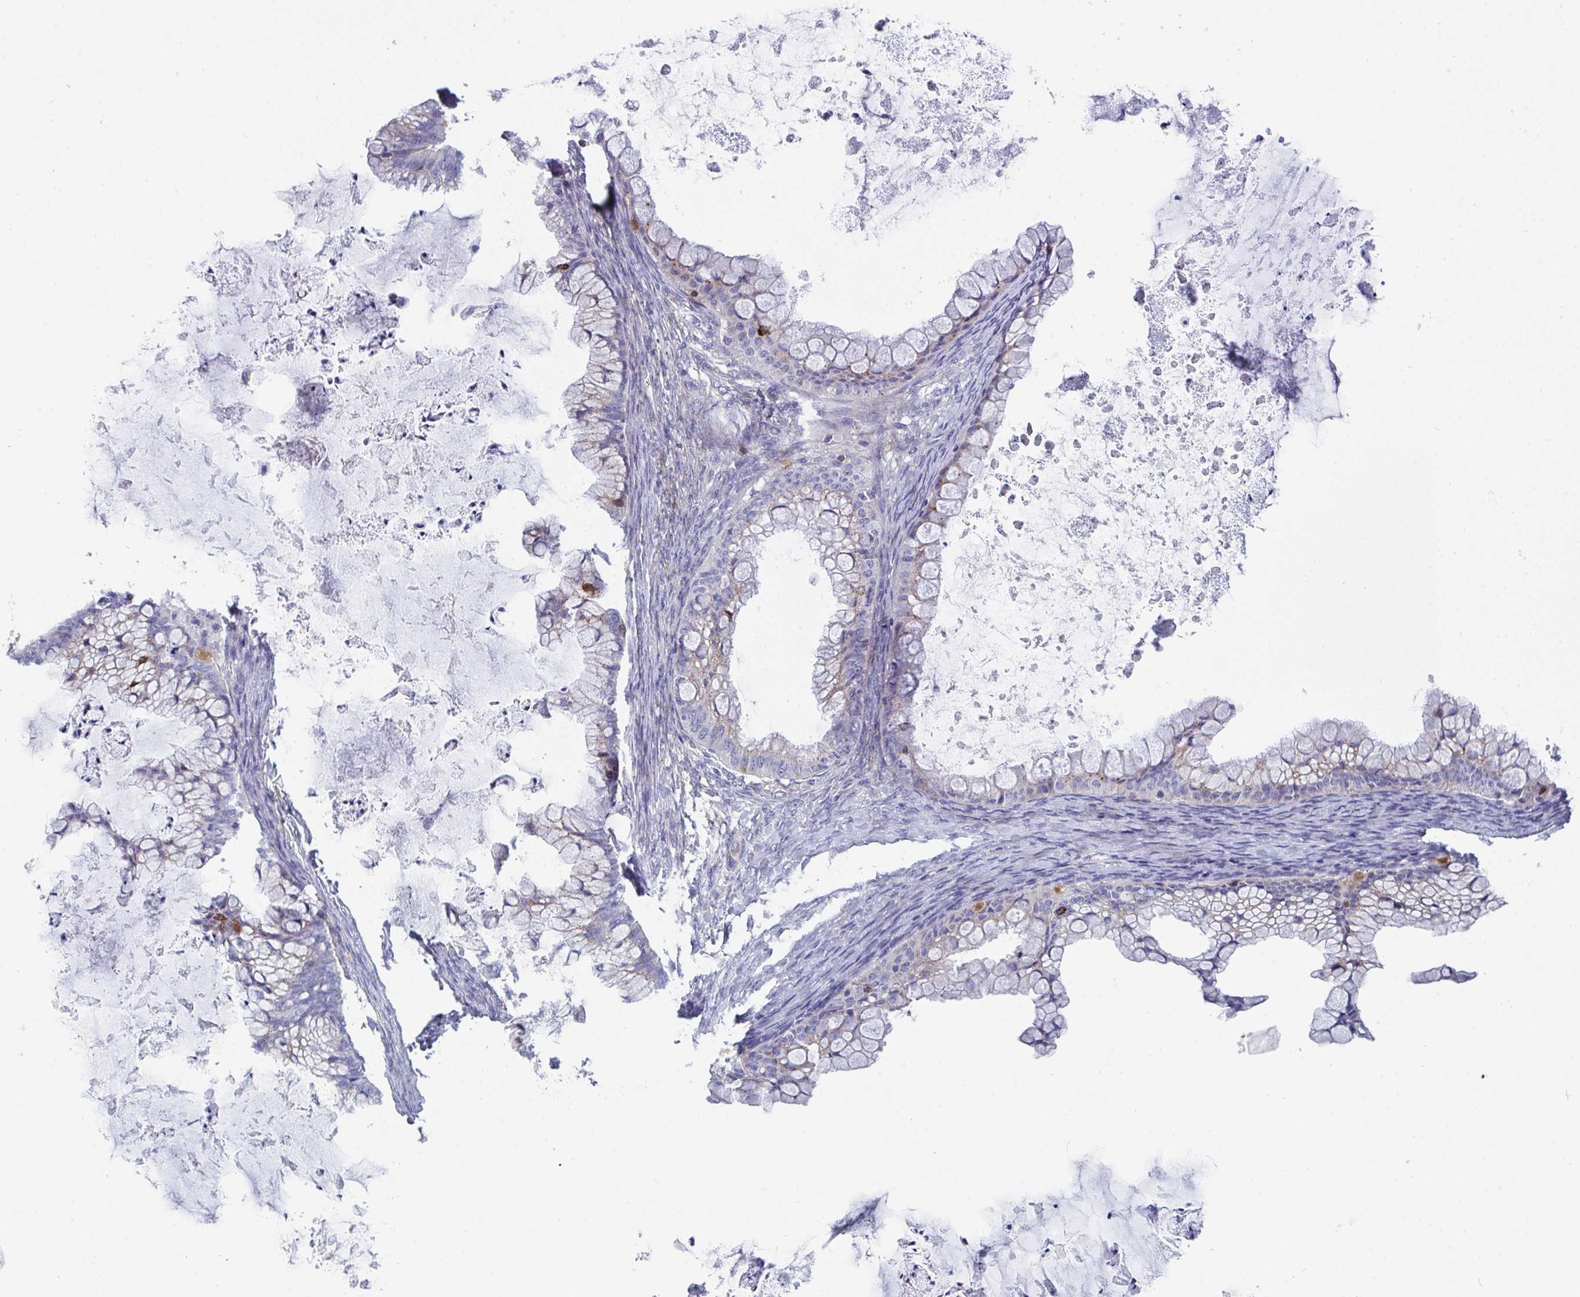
{"staining": {"intensity": "negative", "quantity": "none", "location": "none"}, "tissue": "ovarian cancer", "cell_type": "Tumor cells", "image_type": "cancer", "snomed": [{"axis": "morphology", "description": "Cystadenocarcinoma, mucinous, NOS"}, {"axis": "topography", "description": "Ovary"}], "caption": "The immunohistochemistry (IHC) histopathology image has no significant expression in tumor cells of mucinous cystadenocarcinoma (ovarian) tissue.", "gene": "FRMD3", "patient": {"sex": "female", "age": 35}}